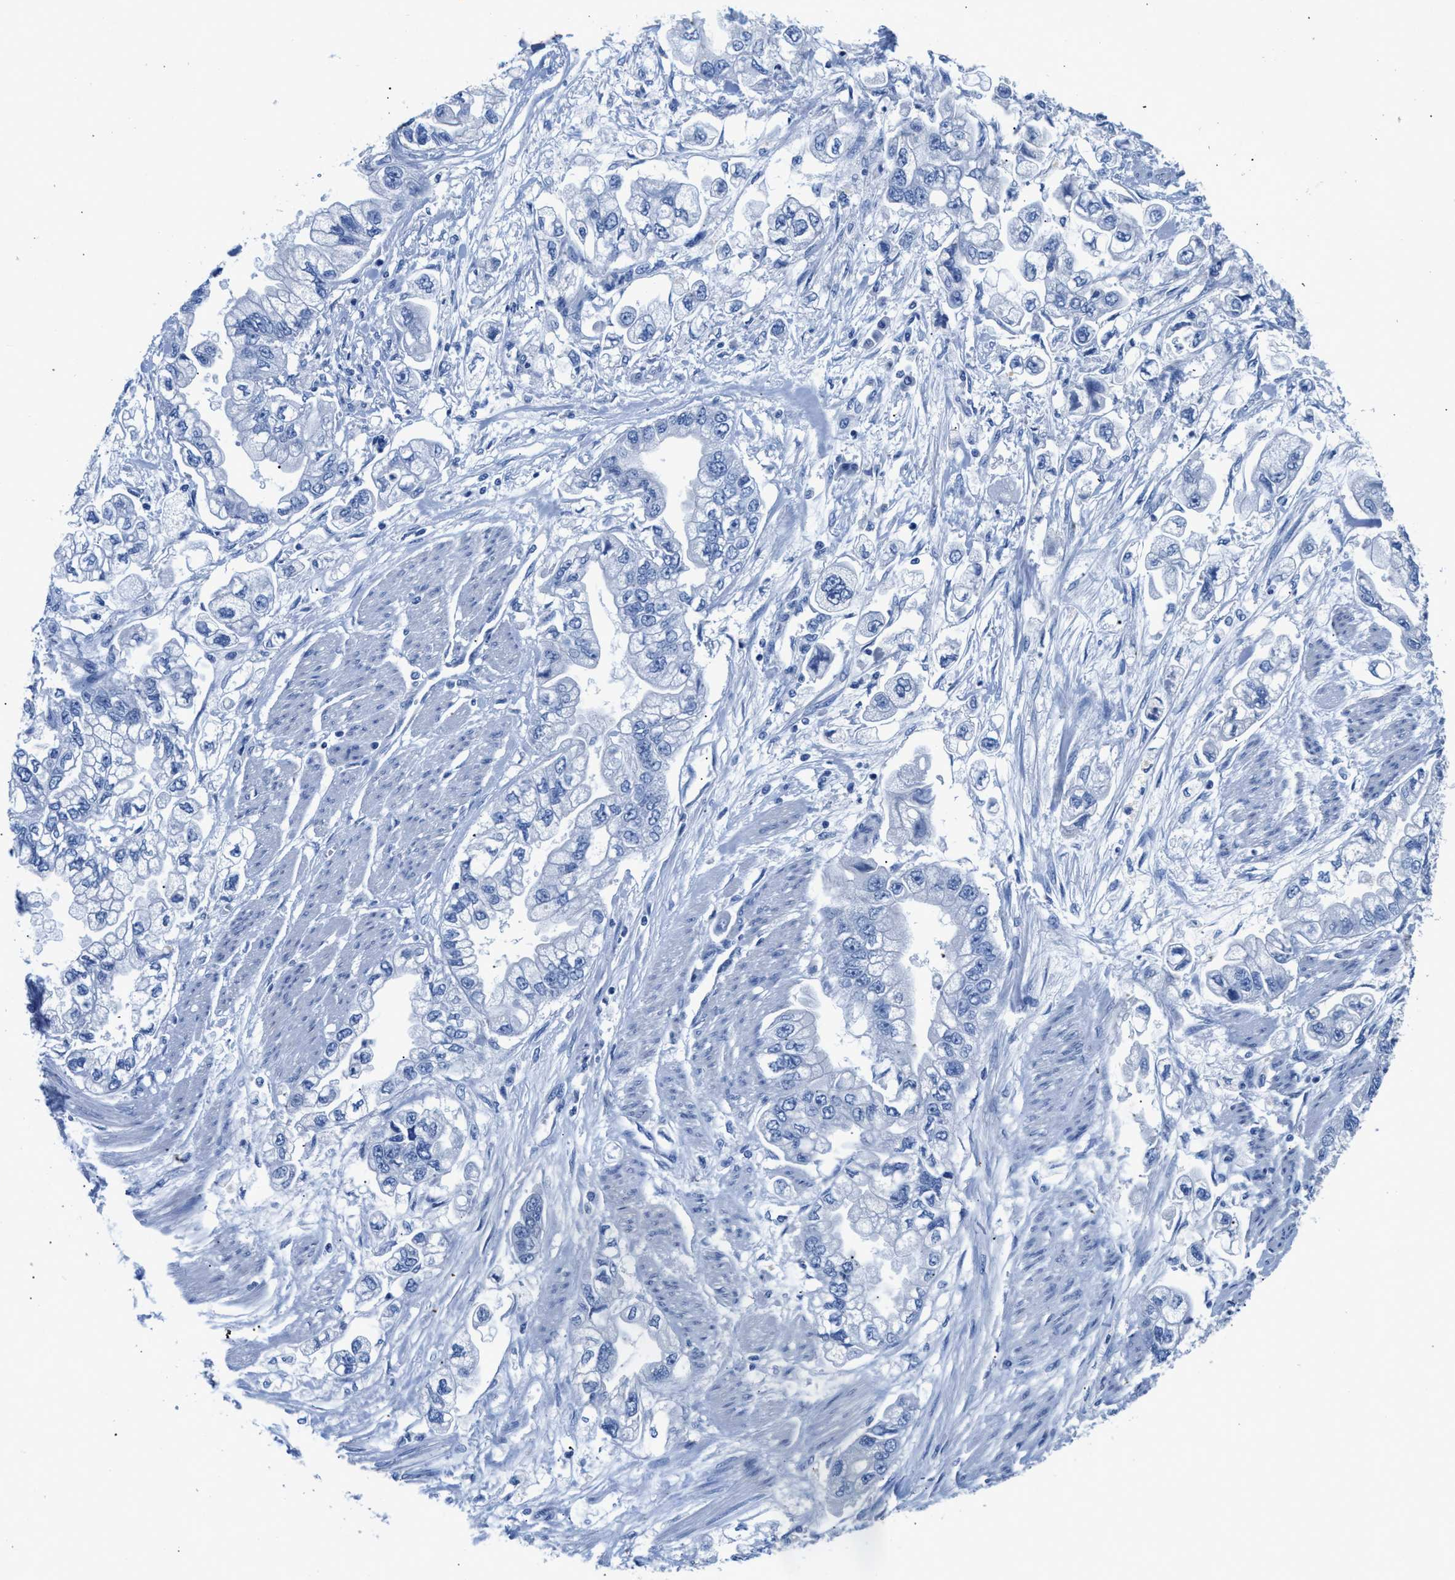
{"staining": {"intensity": "negative", "quantity": "none", "location": "none"}, "tissue": "stomach cancer", "cell_type": "Tumor cells", "image_type": "cancer", "snomed": [{"axis": "morphology", "description": "Normal tissue, NOS"}, {"axis": "morphology", "description": "Adenocarcinoma, NOS"}, {"axis": "topography", "description": "Stomach"}], "caption": "Immunohistochemistry histopathology image of neoplastic tissue: stomach cancer (adenocarcinoma) stained with DAB (3,3'-diaminobenzidine) demonstrates no significant protein positivity in tumor cells.", "gene": "SLFN13", "patient": {"sex": "male", "age": 62}}